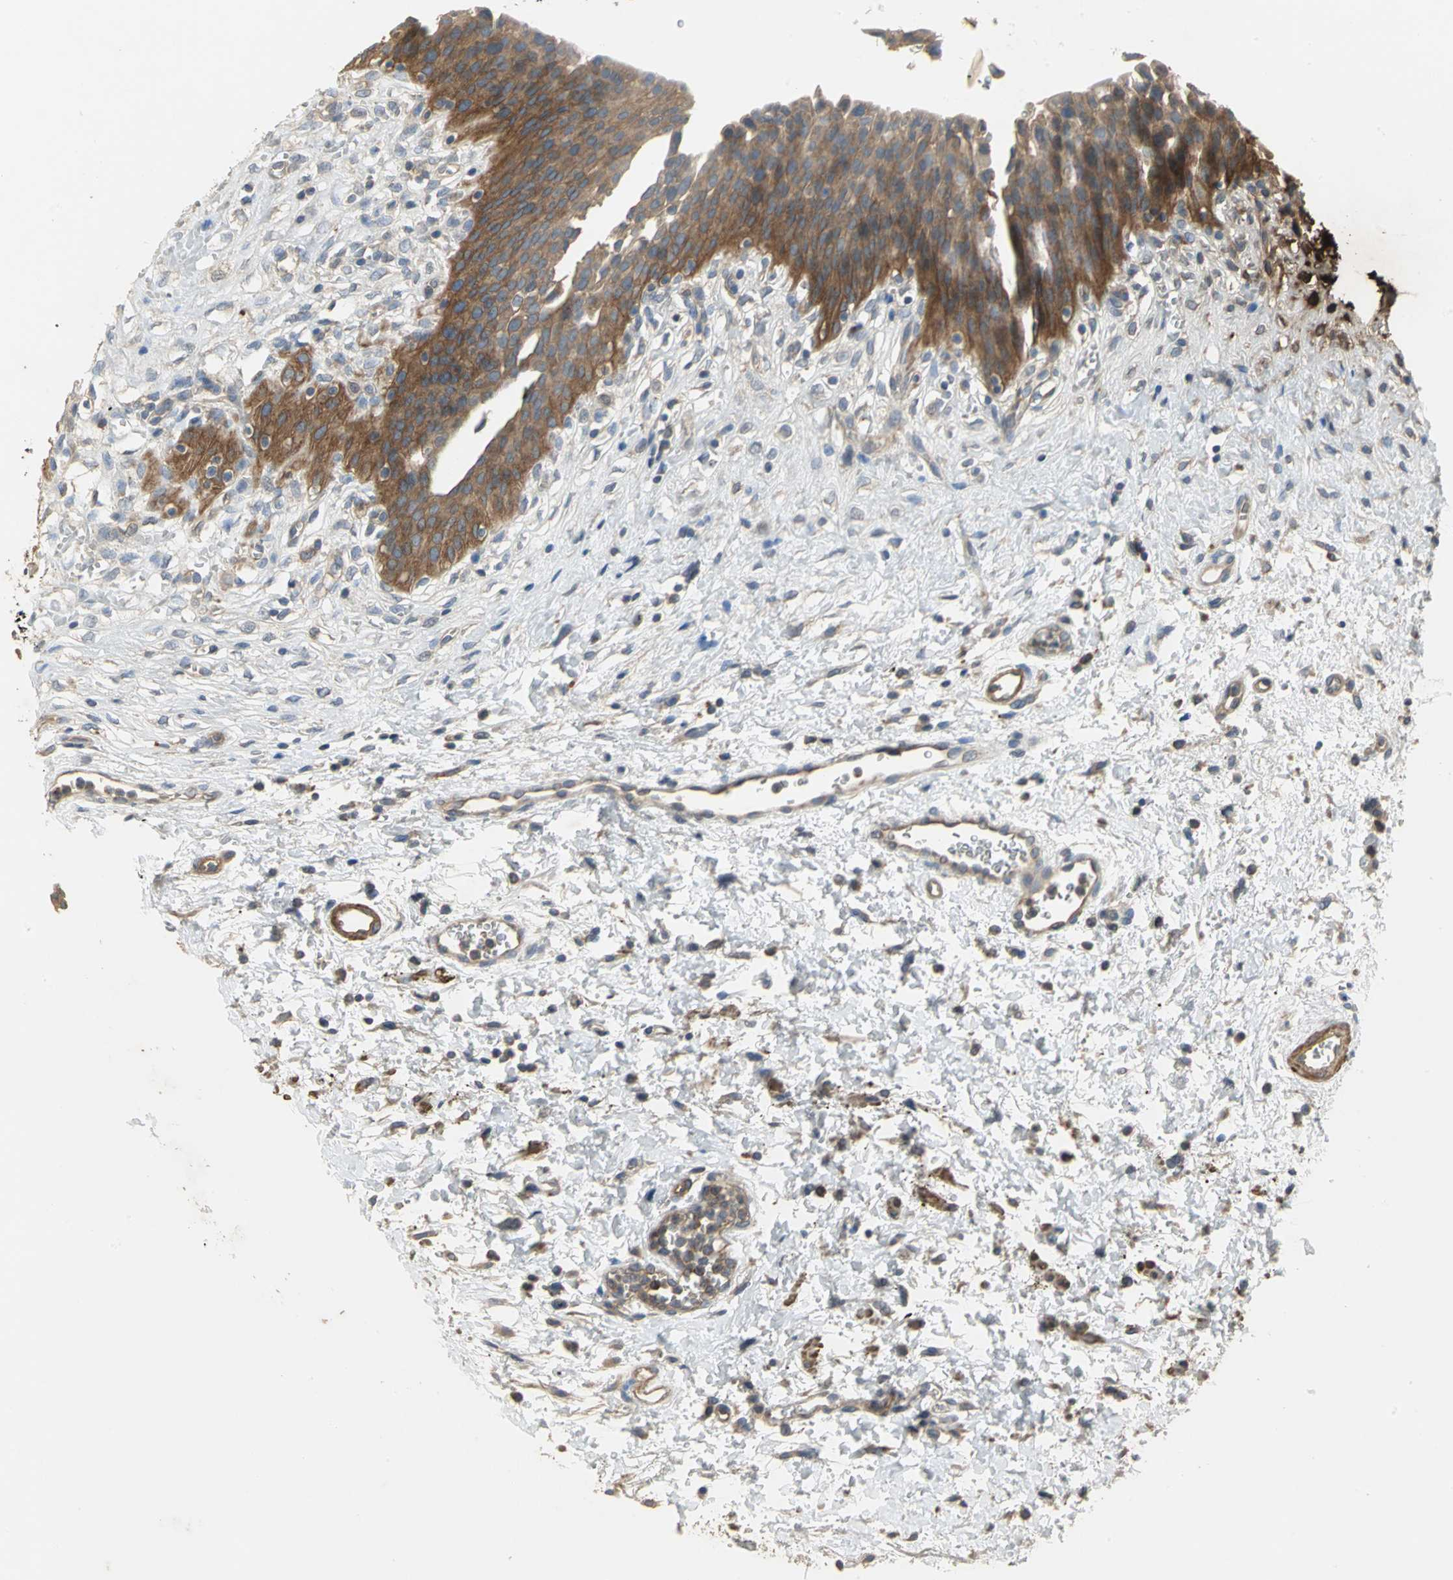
{"staining": {"intensity": "moderate", "quantity": ">75%", "location": "cytoplasmic/membranous"}, "tissue": "urinary bladder", "cell_type": "Urothelial cells", "image_type": "normal", "snomed": [{"axis": "morphology", "description": "Normal tissue, NOS"}, {"axis": "morphology", "description": "Dysplasia, NOS"}, {"axis": "topography", "description": "Urinary bladder"}], "caption": "Immunohistochemistry (IHC) histopathology image of normal urinary bladder stained for a protein (brown), which exhibits medium levels of moderate cytoplasmic/membranous positivity in about >75% of urothelial cells.", "gene": "MET", "patient": {"sex": "male", "age": 35}}